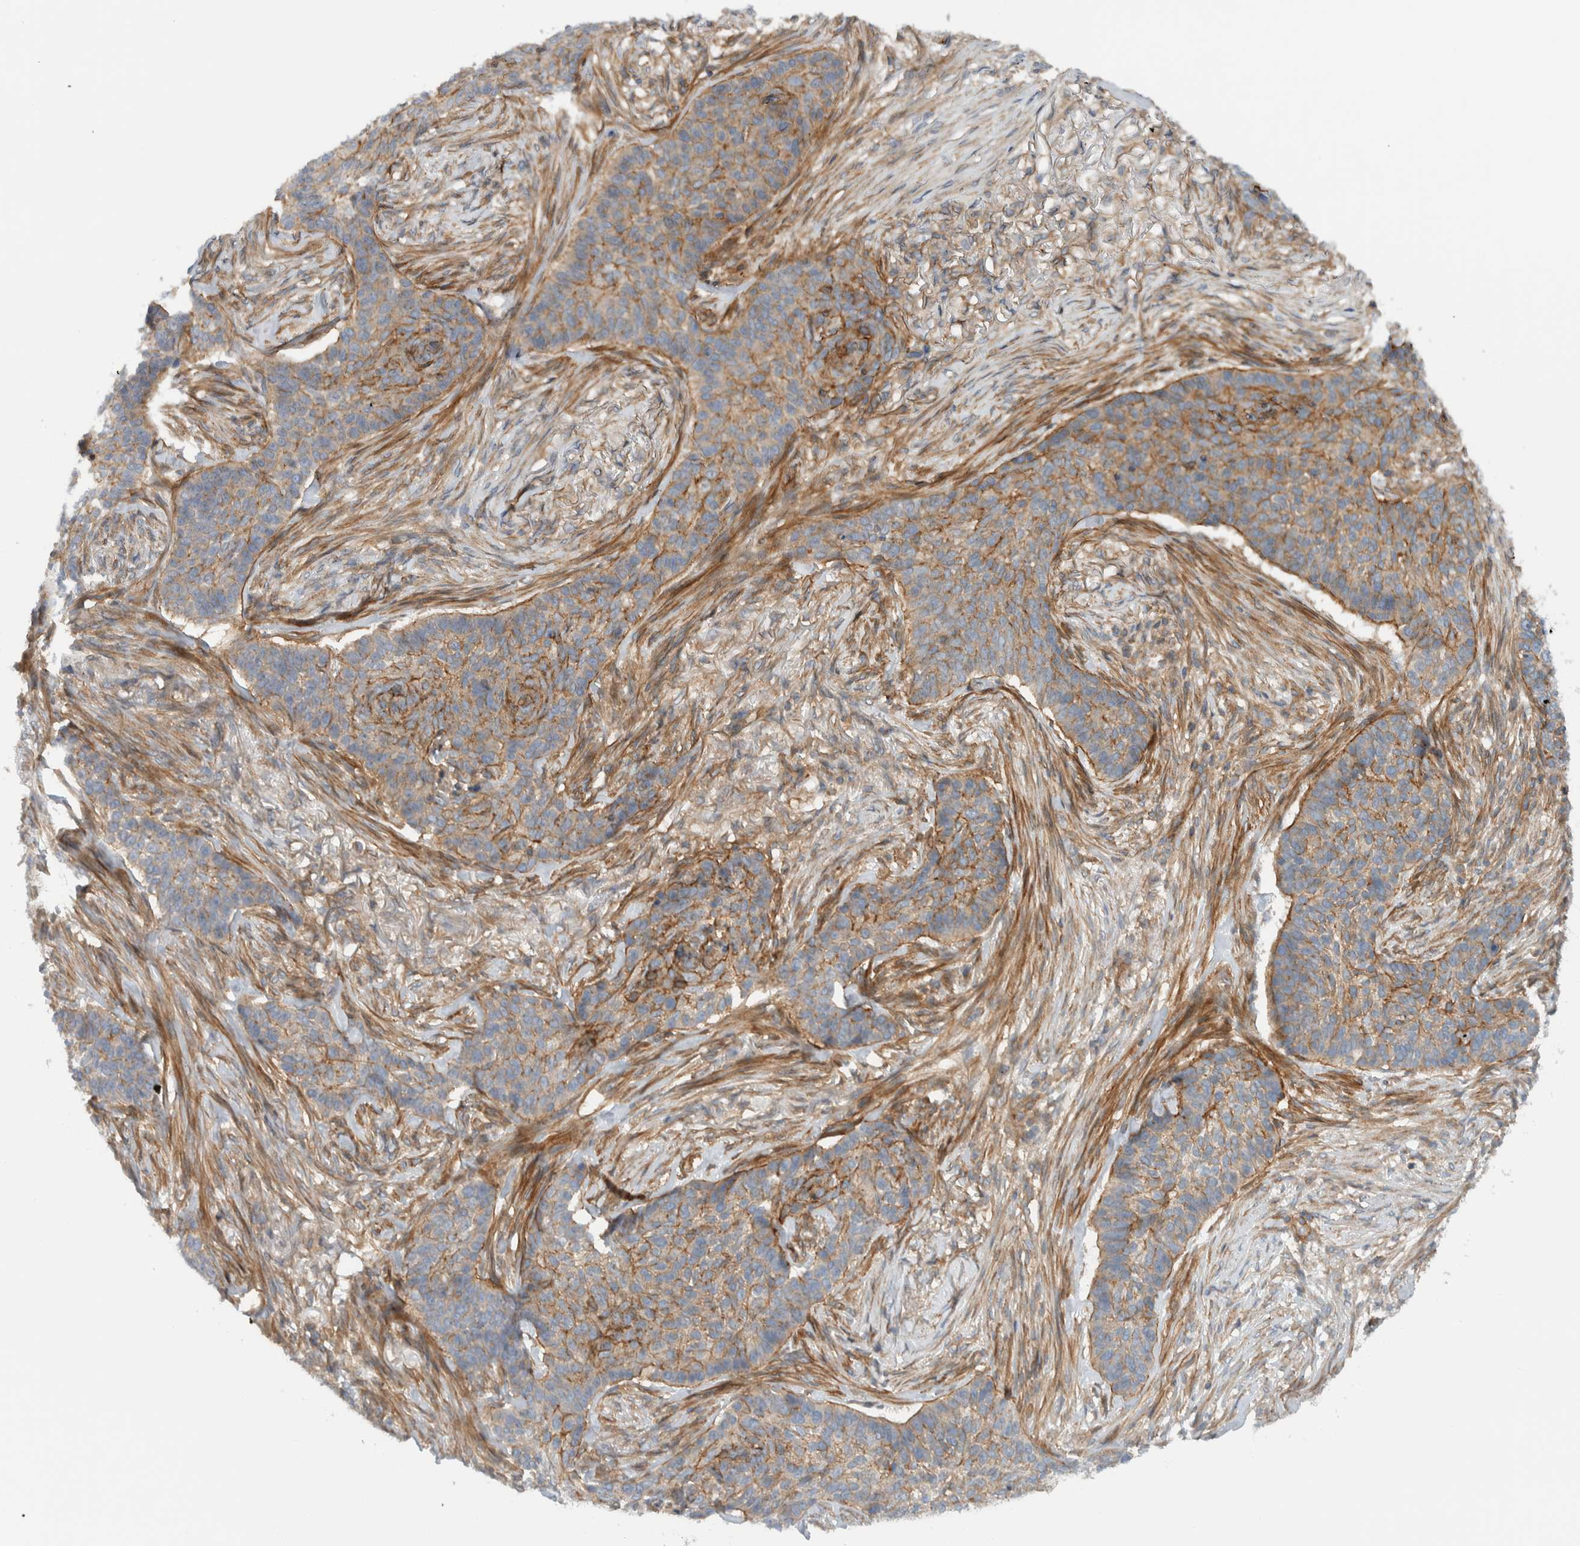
{"staining": {"intensity": "moderate", "quantity": ">75%", "location": "cytoplasmic/membranous"}, "tissue": "skin cancer", "cell_type": "Tumor cells", "image_type": "cancer", "snomed": [{"axis": "morphology", "description": "Basal cell carcinoma"}, {"axis": "topography", "description": "Skin"}], "caption": "Skin cancer (basal cell carcinoma) stained for a protein exhibits moderate cytoplasmic/membranous positivity in tumor cells.", "gene": "MPRIP", "patient": {"sex": "male", "age": 85}}